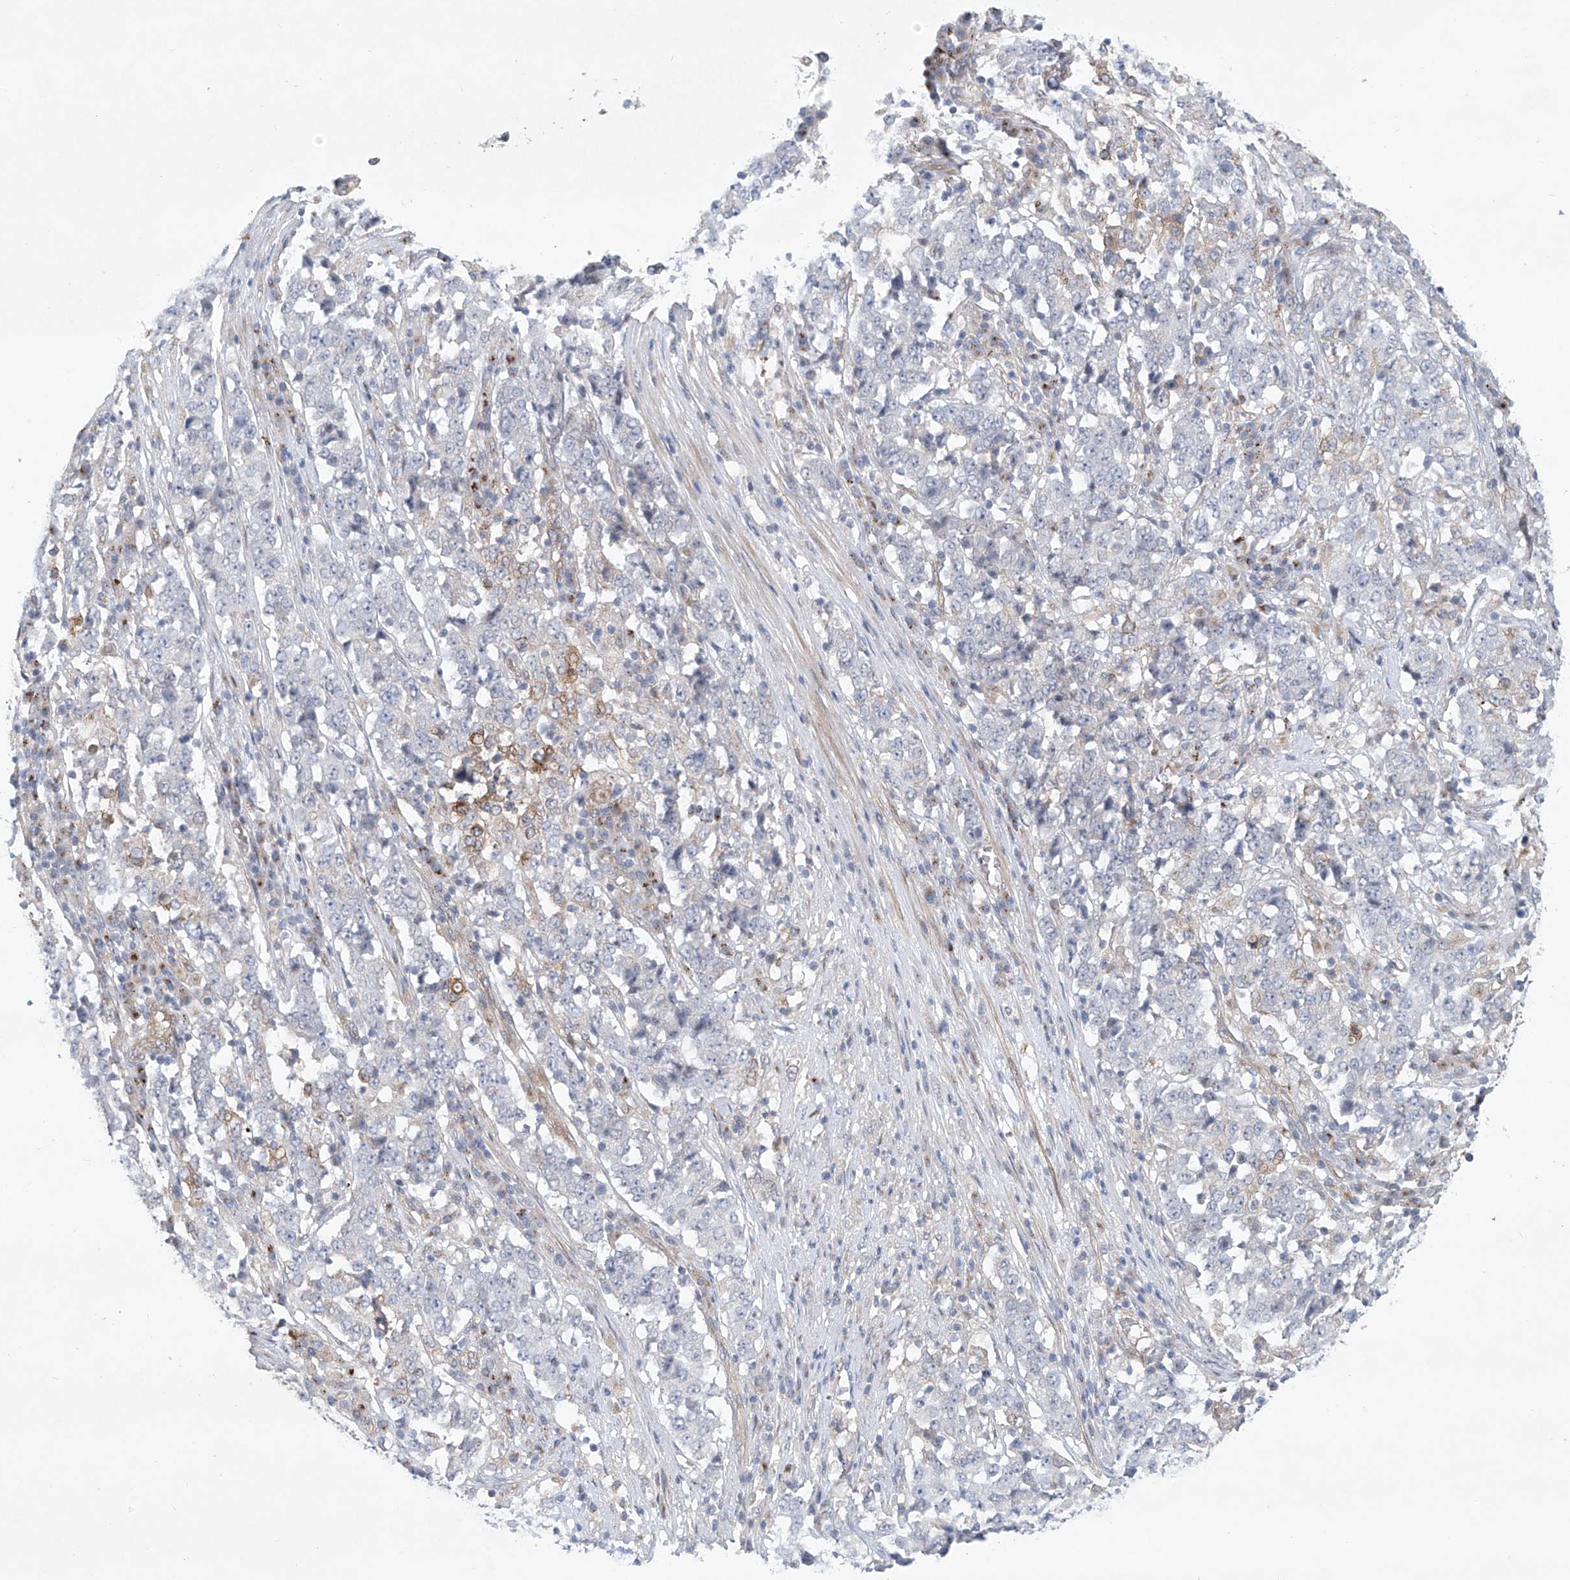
{"staining": {"intensity": "negative", "quantity": "none", "location": "none"}, "tissue": "stomach cancer", "cell_type": "Tumor cells", "image_type": "cancer", "snomed": [{"axis": "morphology", "description": "Adenocarcinoma, NOS"}, {"axis": "topography", "description": "Stomach"}], "caption": "Immunohistochemistry histopathology image of stomach cancer (adenocarcinoma) stained for a protein (brown), which shows no positivity in tumor cells.", "gene": "KLC4", "patient": {"sex": "male", "age": 59}}